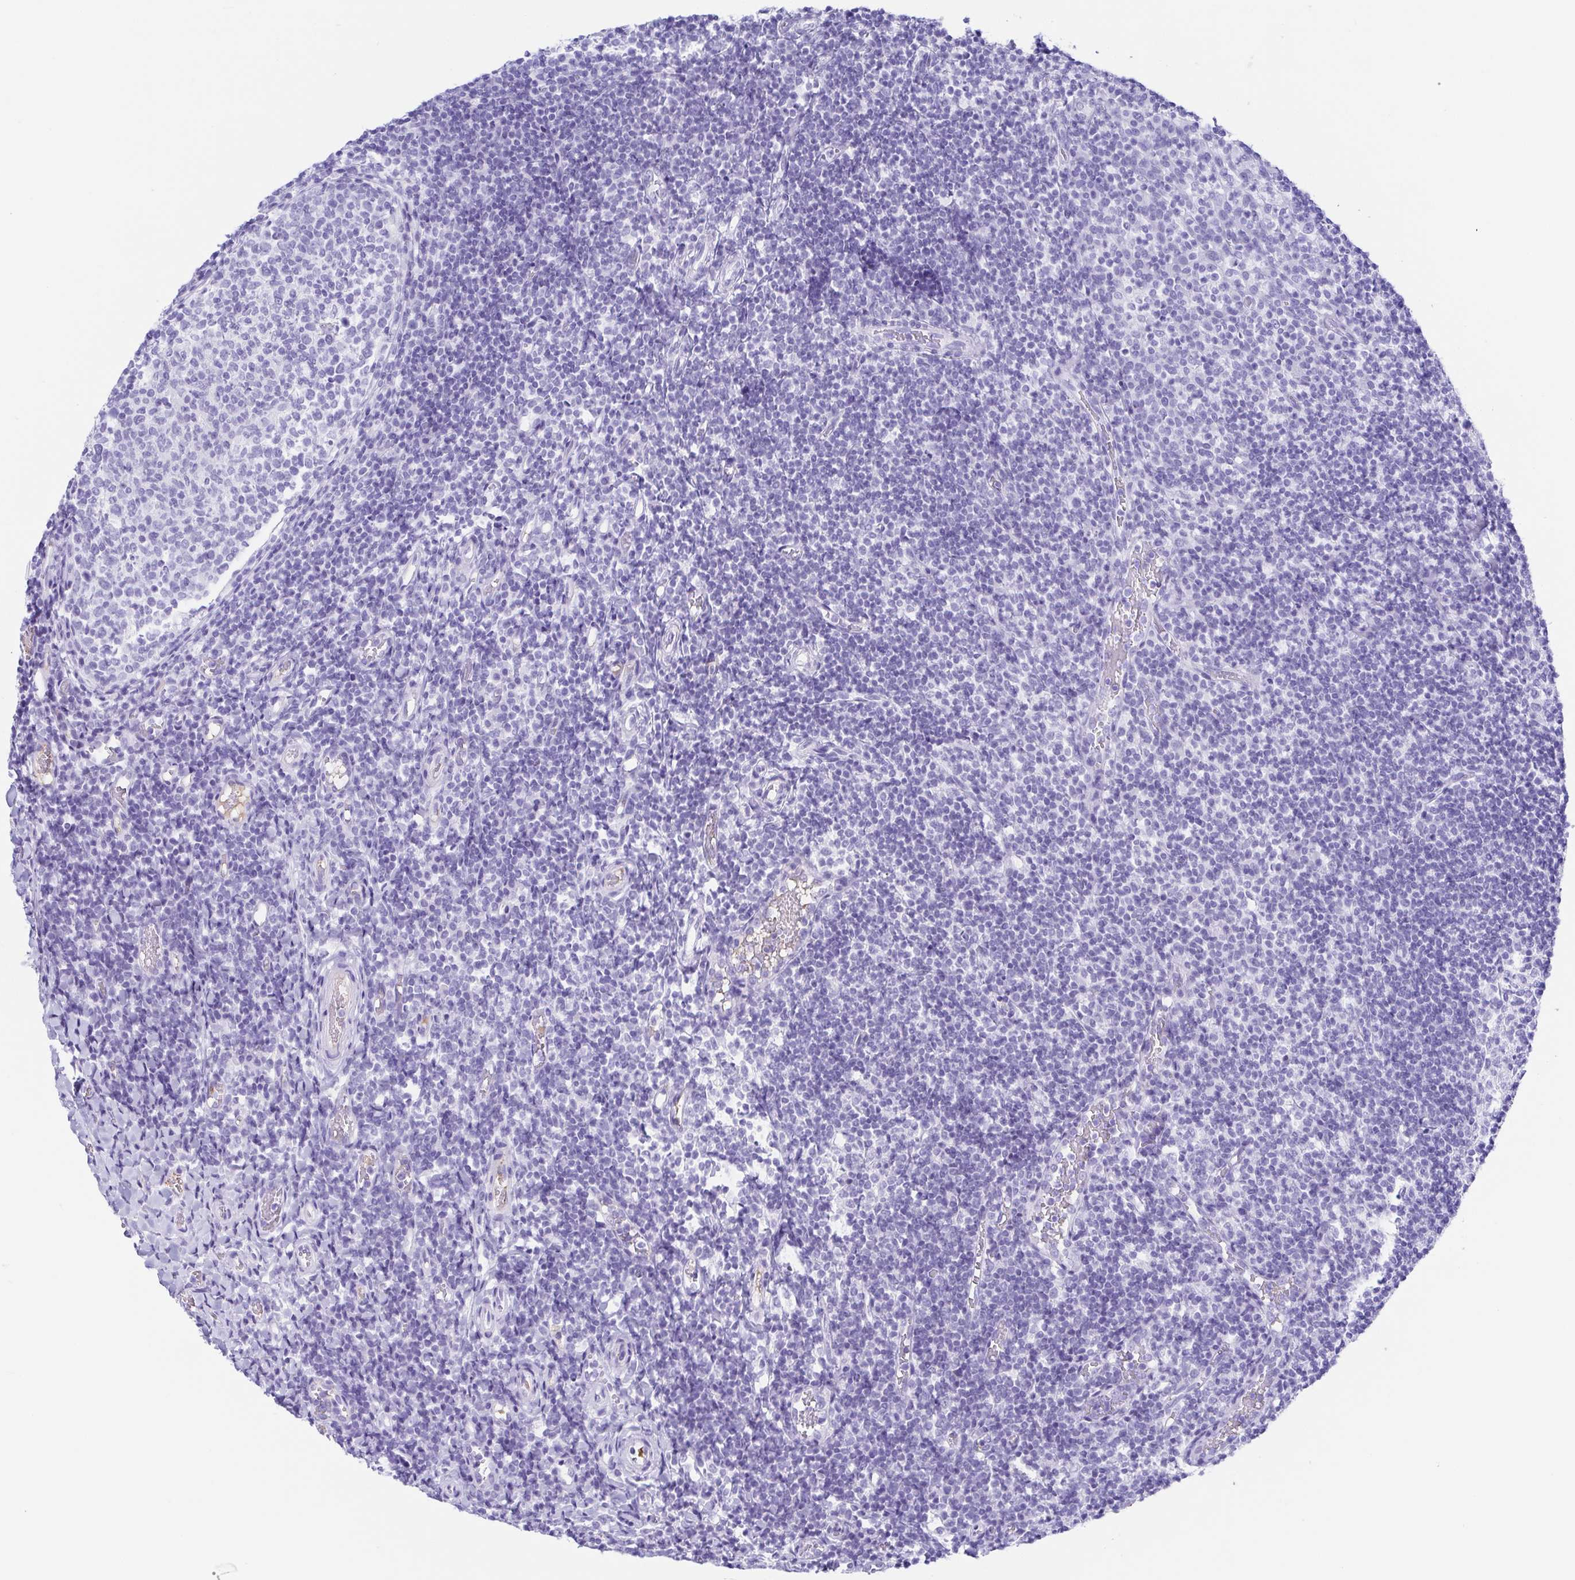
{"staining": {"intensity": "negative", "quantity": "none", "location": "none"}, "tissue": "tonsil", "cell_type": "Germinal center cells", "image_type": "normal", "snomed": [{"axis": "morphology", "description": "Normal tissue, NOS"}, {"axis": "topography", "description": "Tonsil"}], "caption": "A high-resolution micrograph shows immunohistochemistry (IHC) staining of unremarkable tonsil, which exhibits no significant positivity in germinal center cells.", "gene": "GKN1", "patient": {"sex": "female", "age": 10}}